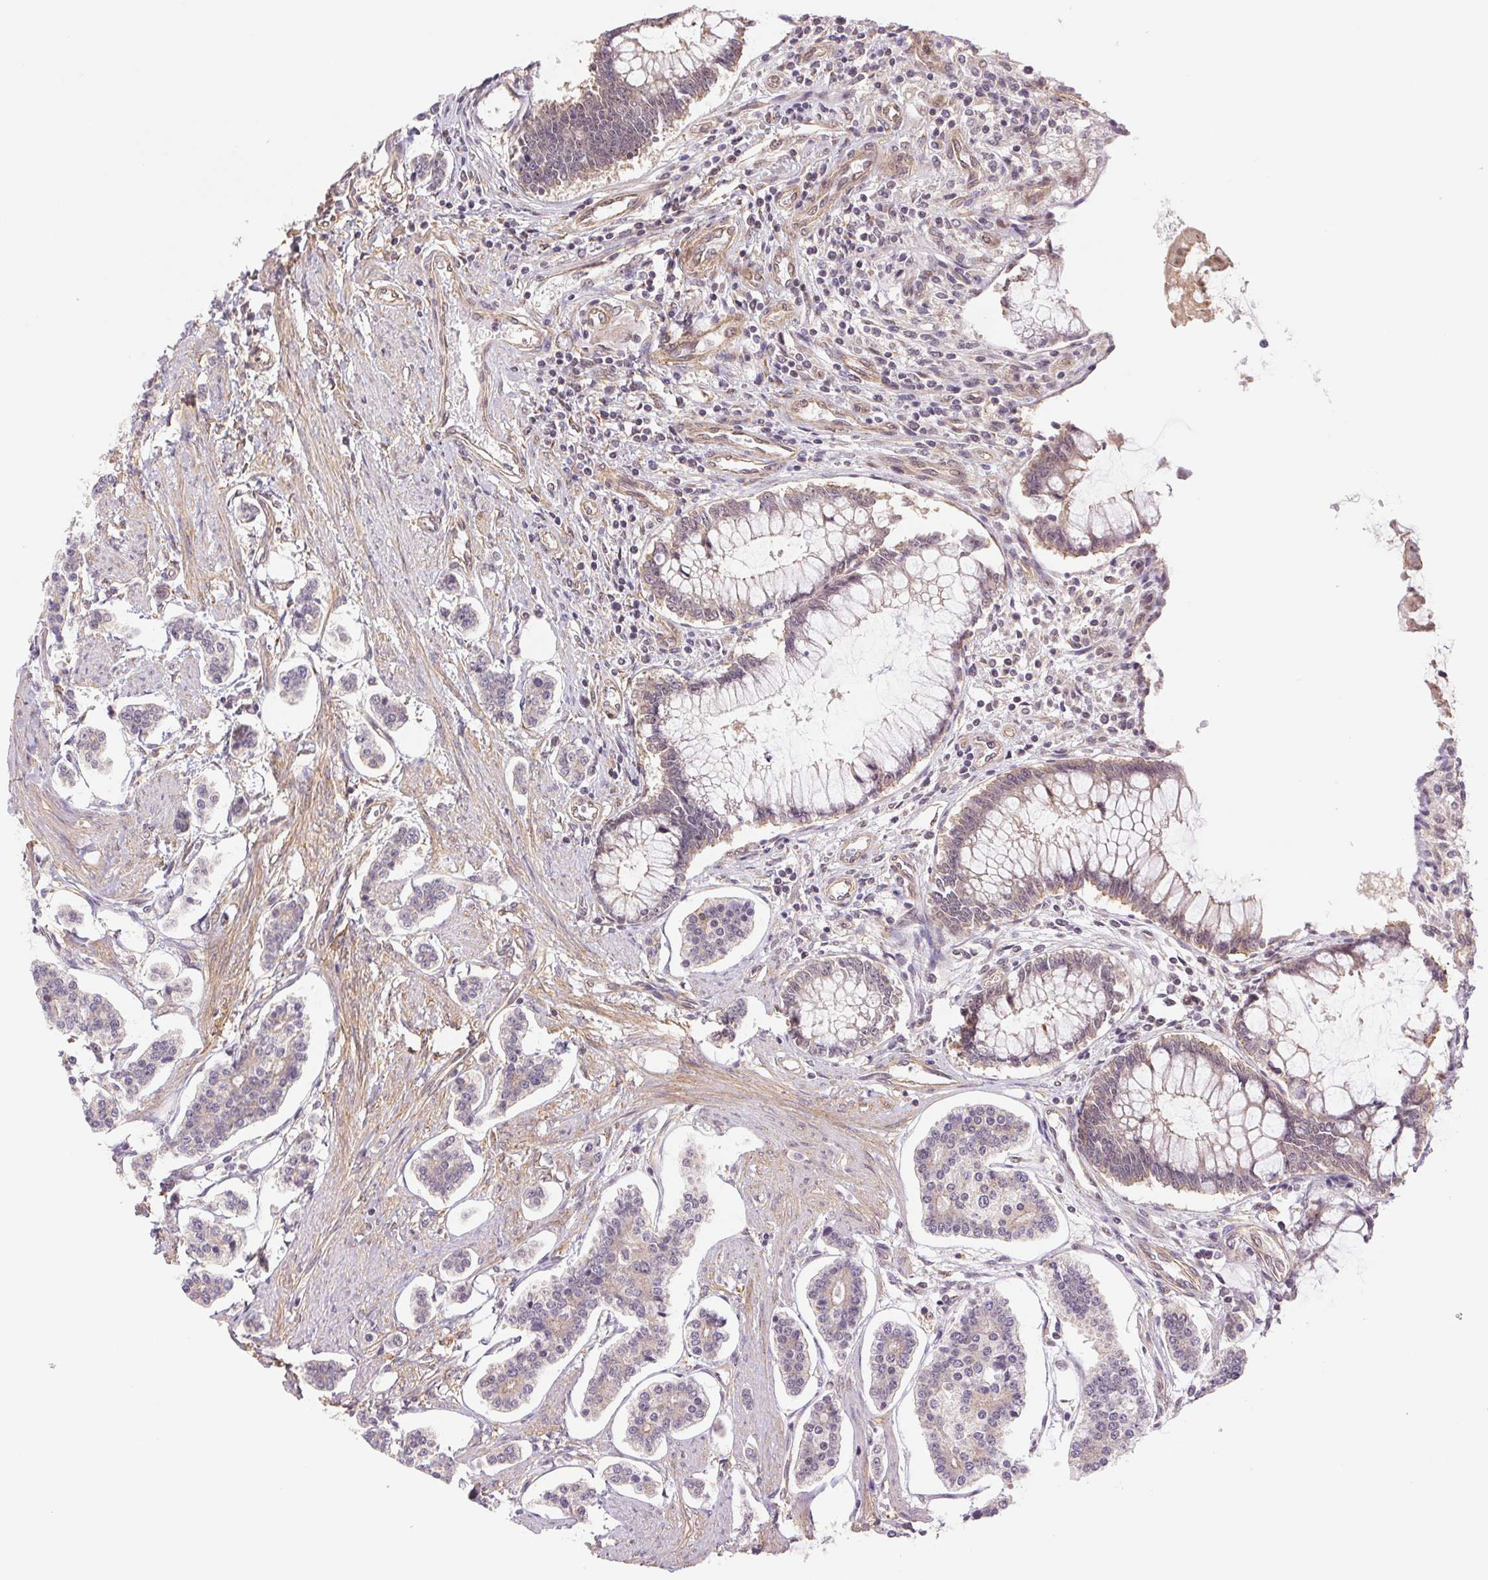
{"staining": {"intensity": "weak", "quantity": "<25%", "location": "cytoplasmic/membranous"}, "tissue": "carcinoid", "cell_type": "Tumor cells", "image_type": "cancer", "snomed": [{"axis": "morphology", "description": "Carcinoid, malignant, NOS"}, {"axis": "topography", "description": "Small intestine"}], "caption": "There is no significant expression in tumor cells of carcinoid.", "gene": "CWC25", "patient": {"sex": "female", "age": 65}}